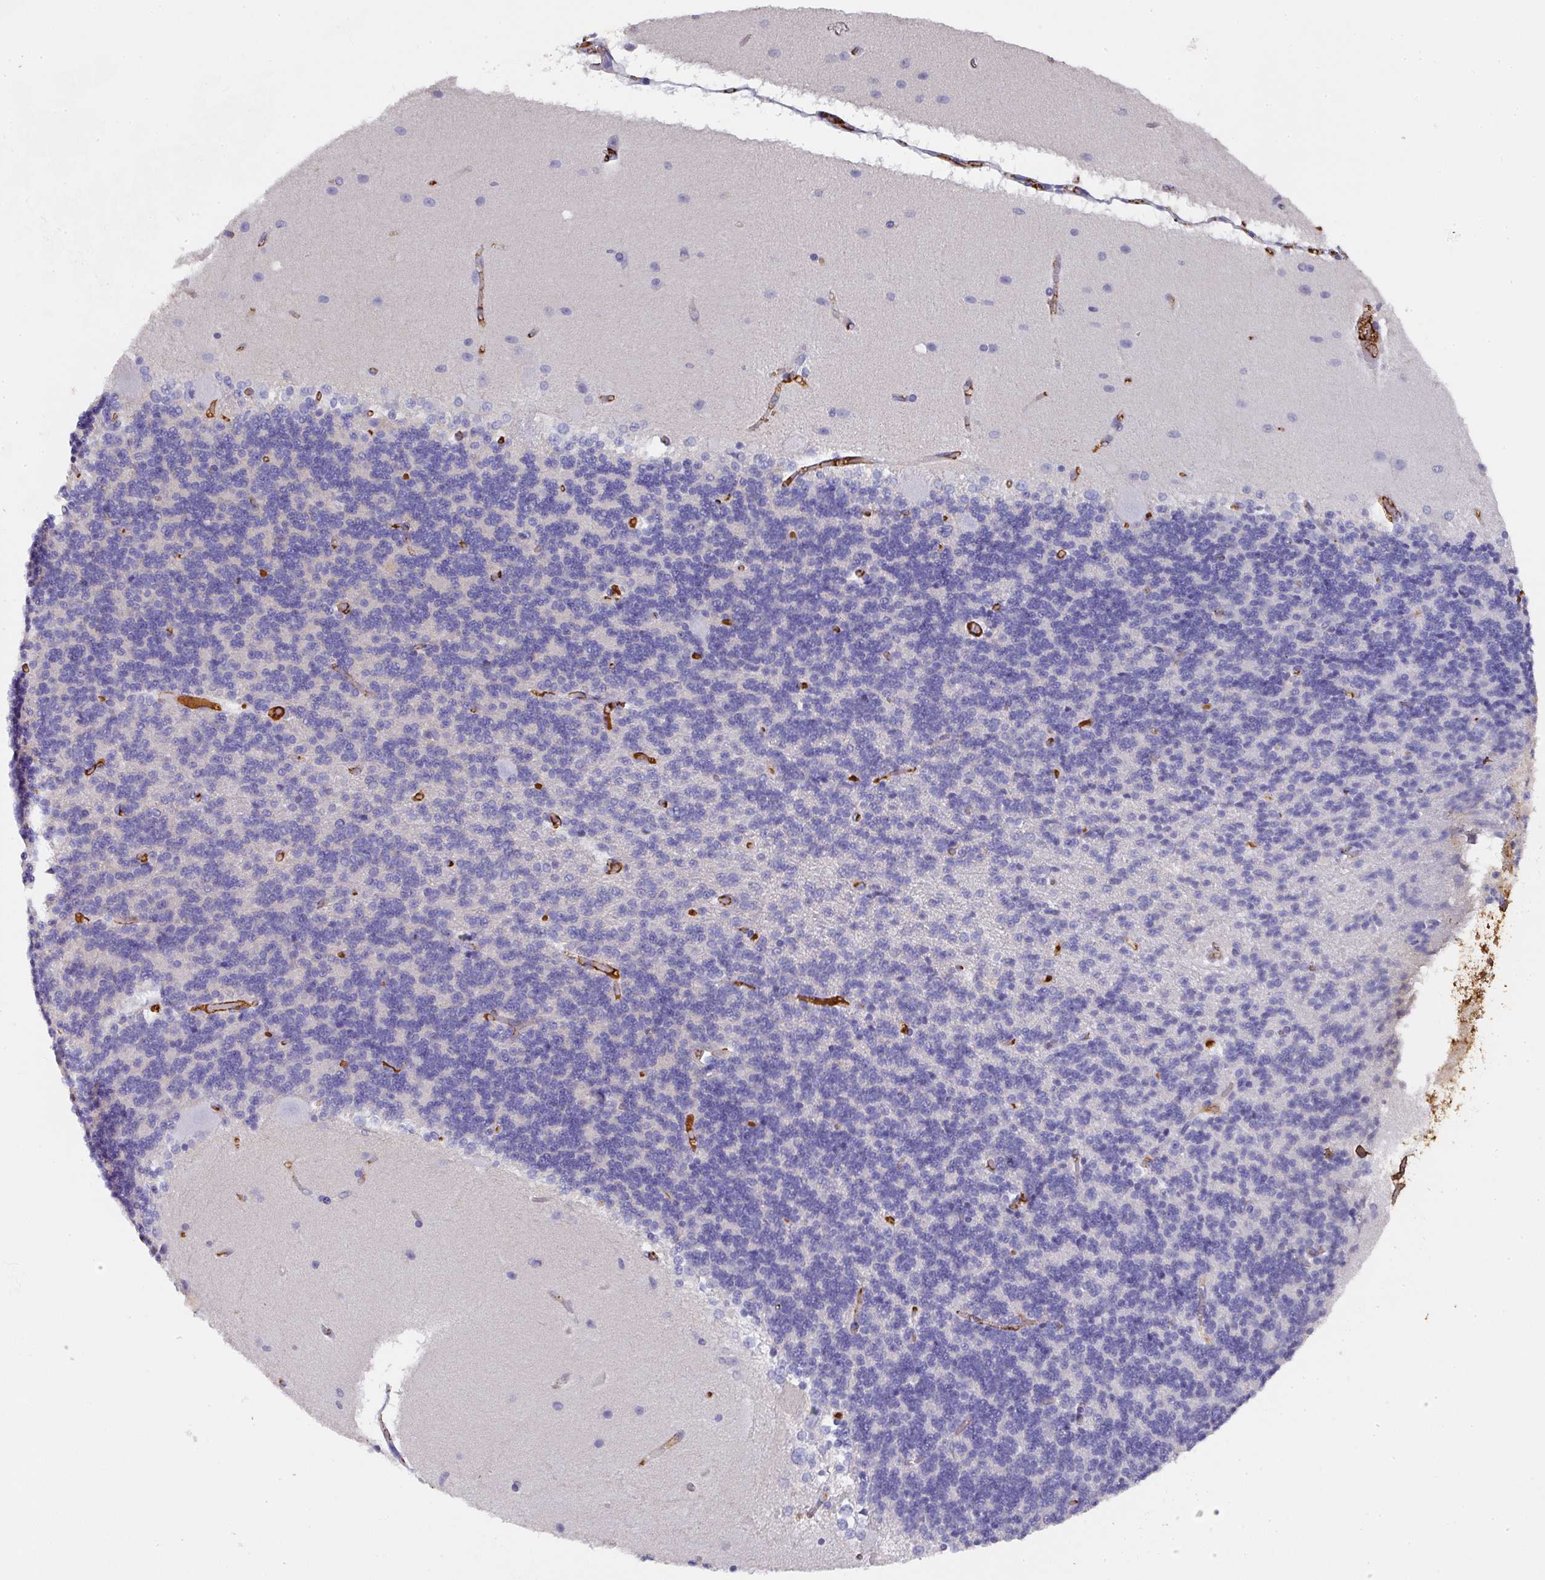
{"staining": {"intensity": "negative", "quantity": "none", "location": "none"}, "tissue": "cerebellum", "cell_type": "Cells in granular layer", "image_type": "normal", "snomed": [{"axis": "morphology", "description": "Normal tissue, NOS"}, {"axis": "topography", "description": "Cerebellum"}], "caption": "A high-resolution image shows immunohistochemistry (IHC) staining of unremarkable cerebellum, which exhibits no significant positivity in cells in granular layer.", "gene": "ALB", "patient": {"sex": "female", "age": 54}}